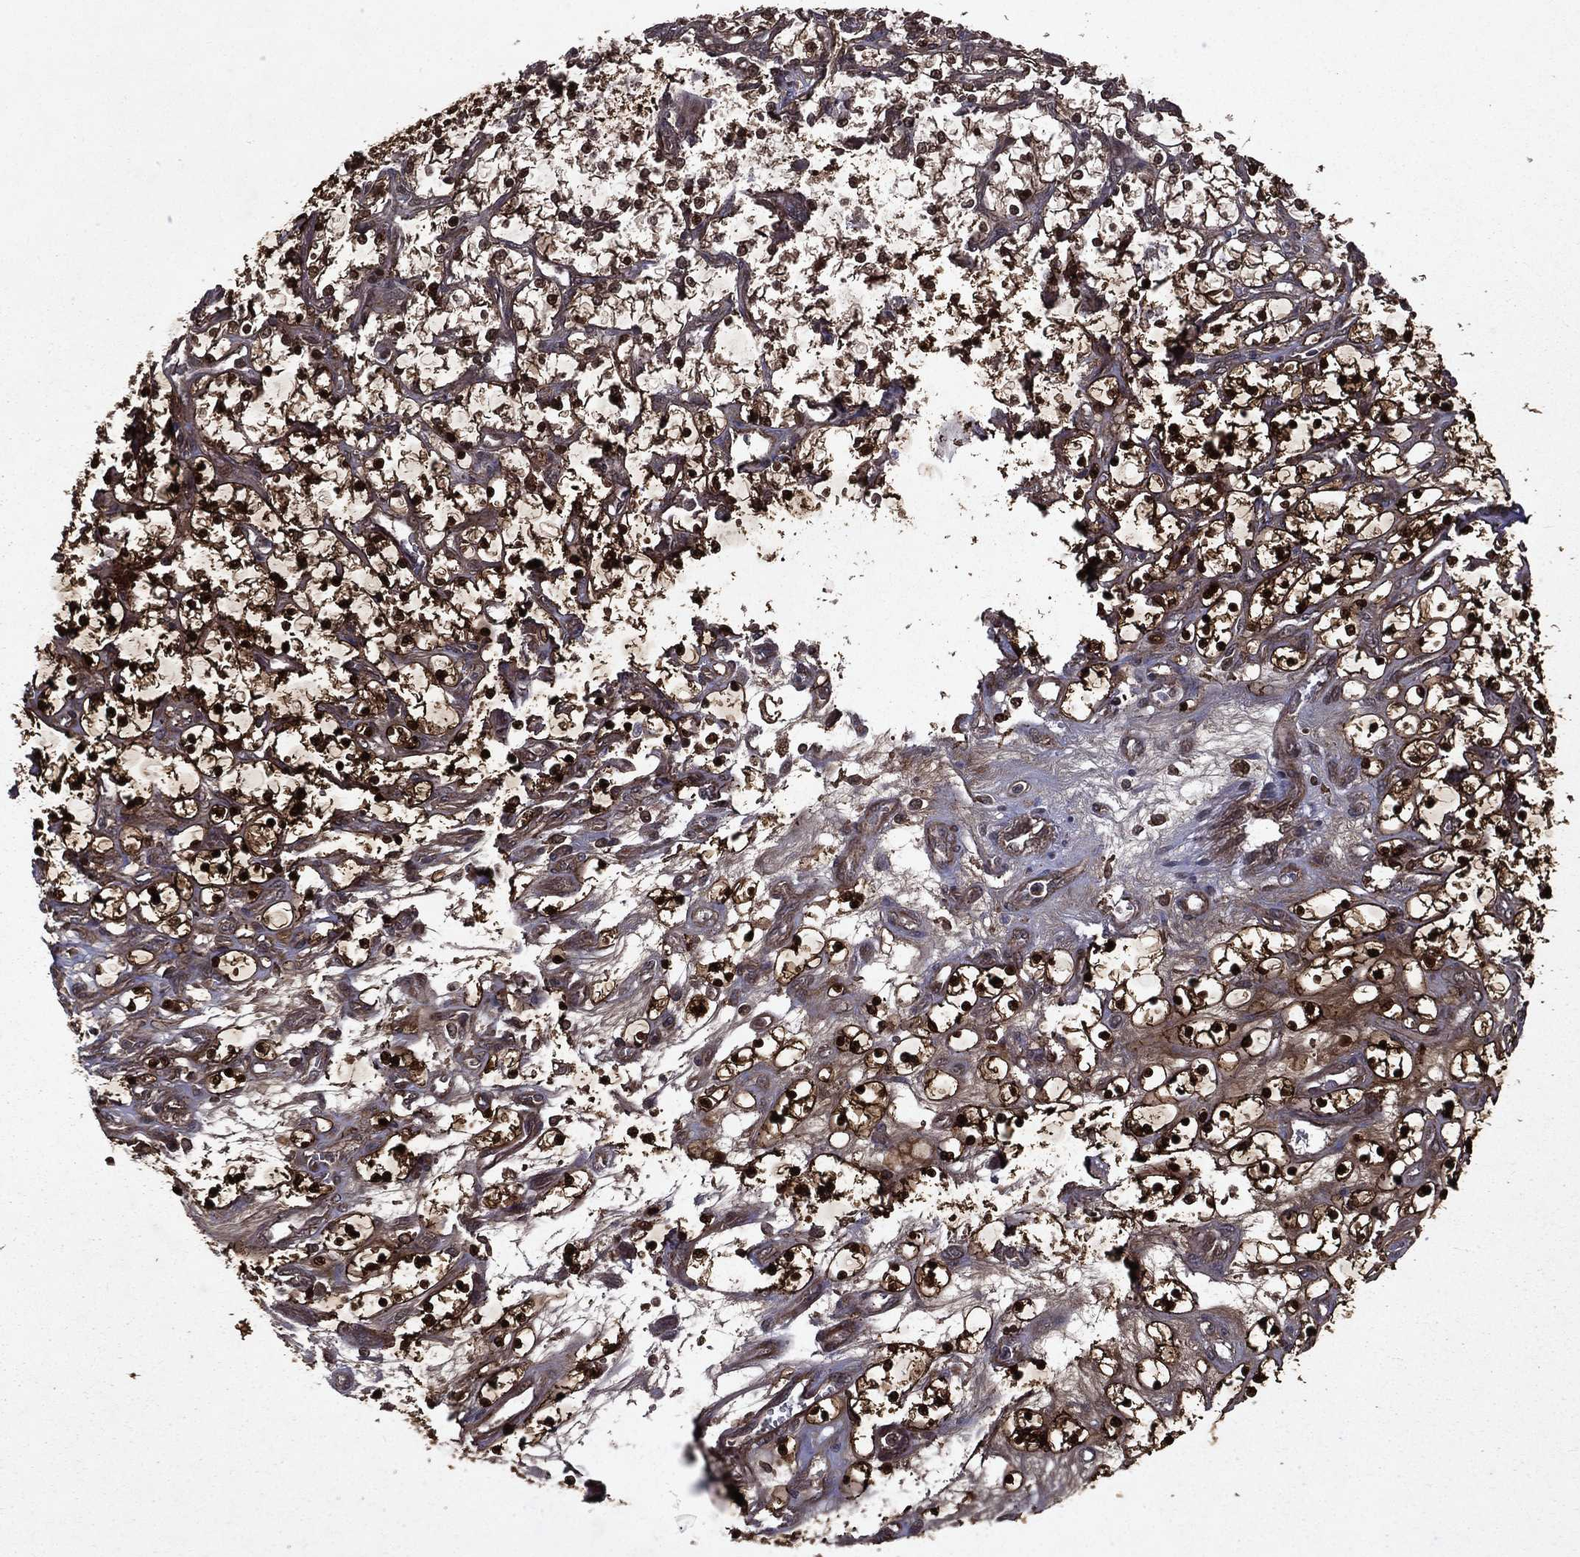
{"staining": {"intensity": "strong", "quantity": "25%-75%", "location": "cytoplasmic/membranous,nuclear"}, "tissue": "renal cancer", "cell_type": "Tumor cells", "image_type": "cancer", "snomed": [{"axis": "morphology", "description": "Adenocarcinoma, NOS"}, {"axis": "topography", "description": "Kidney"}], "caption": "This is an image of immunohistochemistry staining of renal cancer (adenocarcinoma), which shows strong positivity in the cytoplasmic/membranous and nuclear of tumor cells.", "gene": "FGD1", "patient": {"sex": "female", "age": 69}}